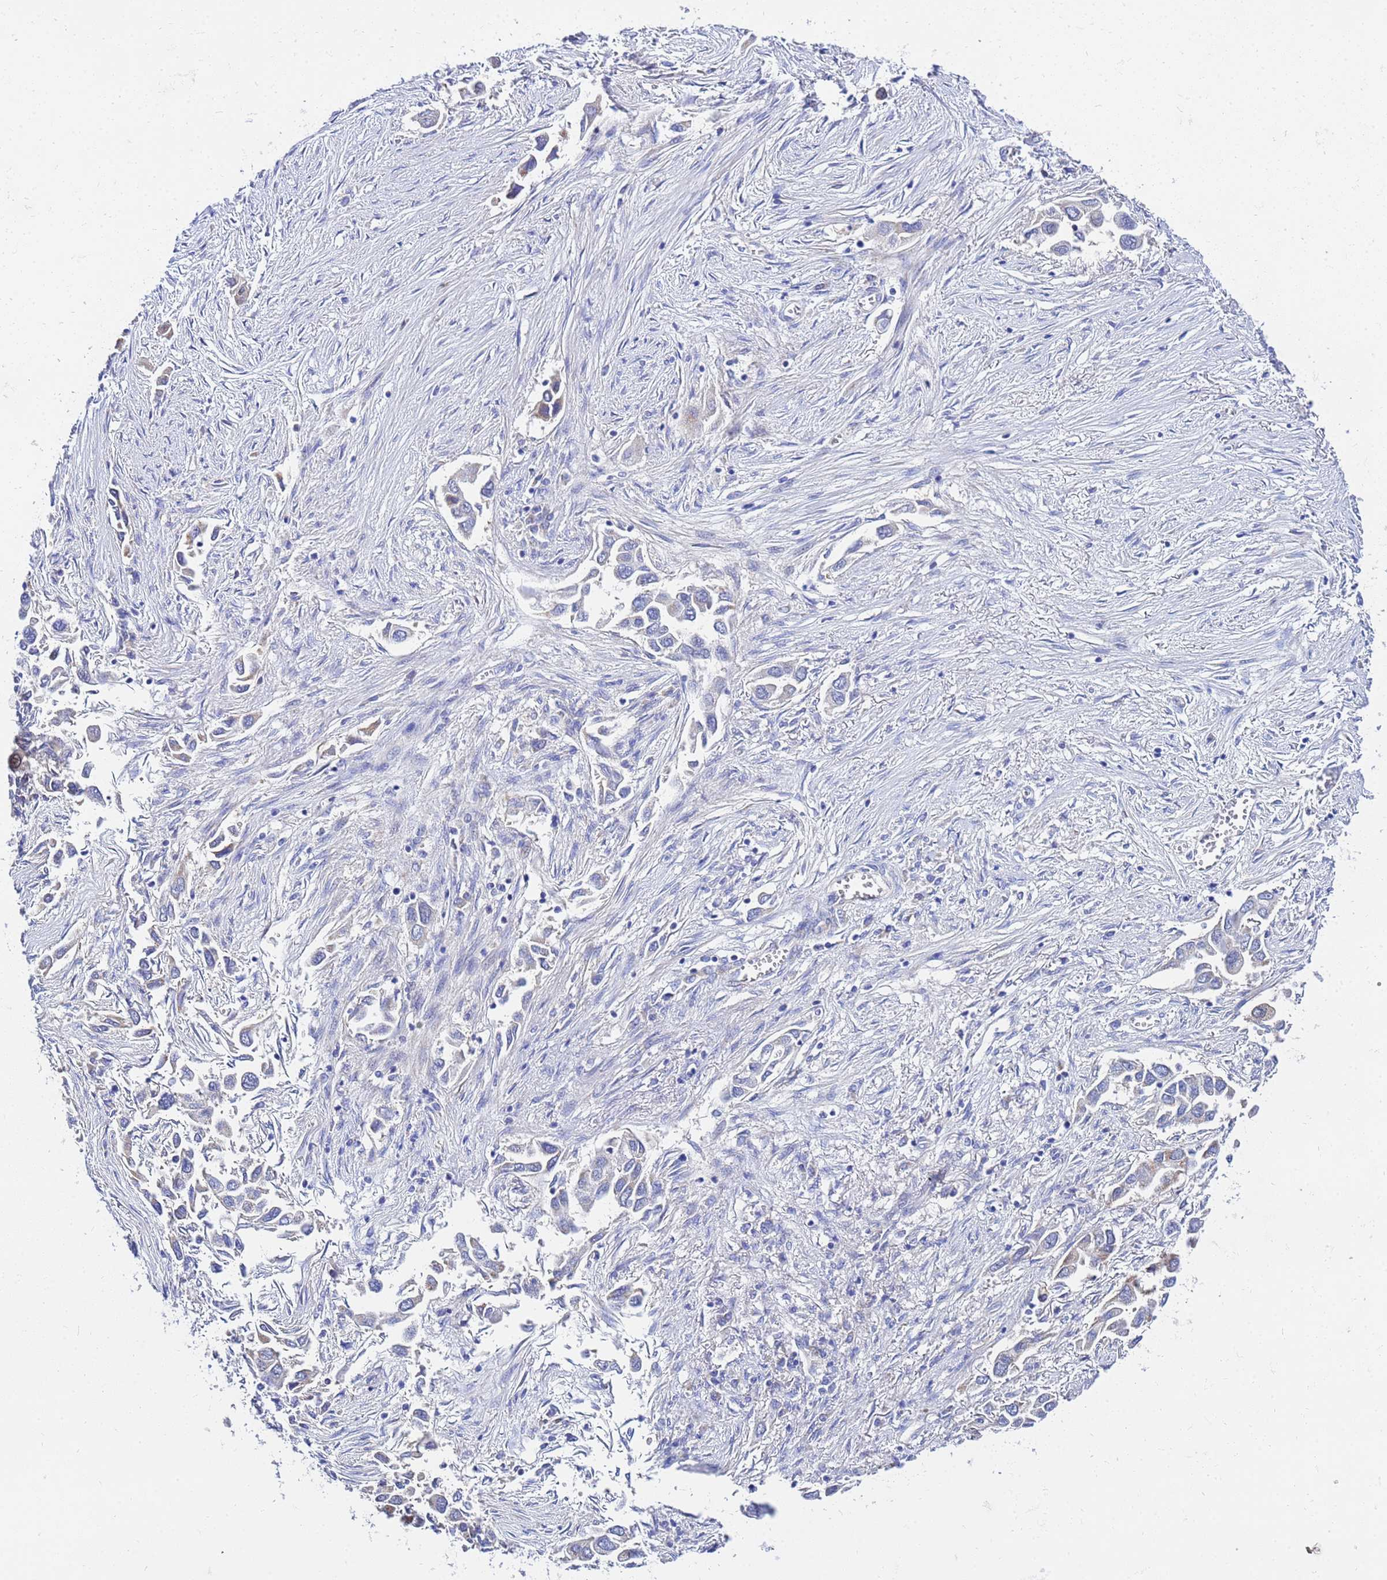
{"staining": {"intensity": "weak", "quantity": "<25%", "location": "cytoplasmic/membranous"}, "tissue": "lung cancer", "cell_type": "Tumor cells", "image_type": "cancer", "snomed": [{"axis": "morphology", "description": "Adenocarcinoma, NOS"}, {"axis": "topography", "description": "Lung"}], "caption": "Histopathology image shows no protein expression in tumor cells of lung cancer tissue.", "gene": "FAHD2A", "patient": {"sex": "female", "age": 76}}